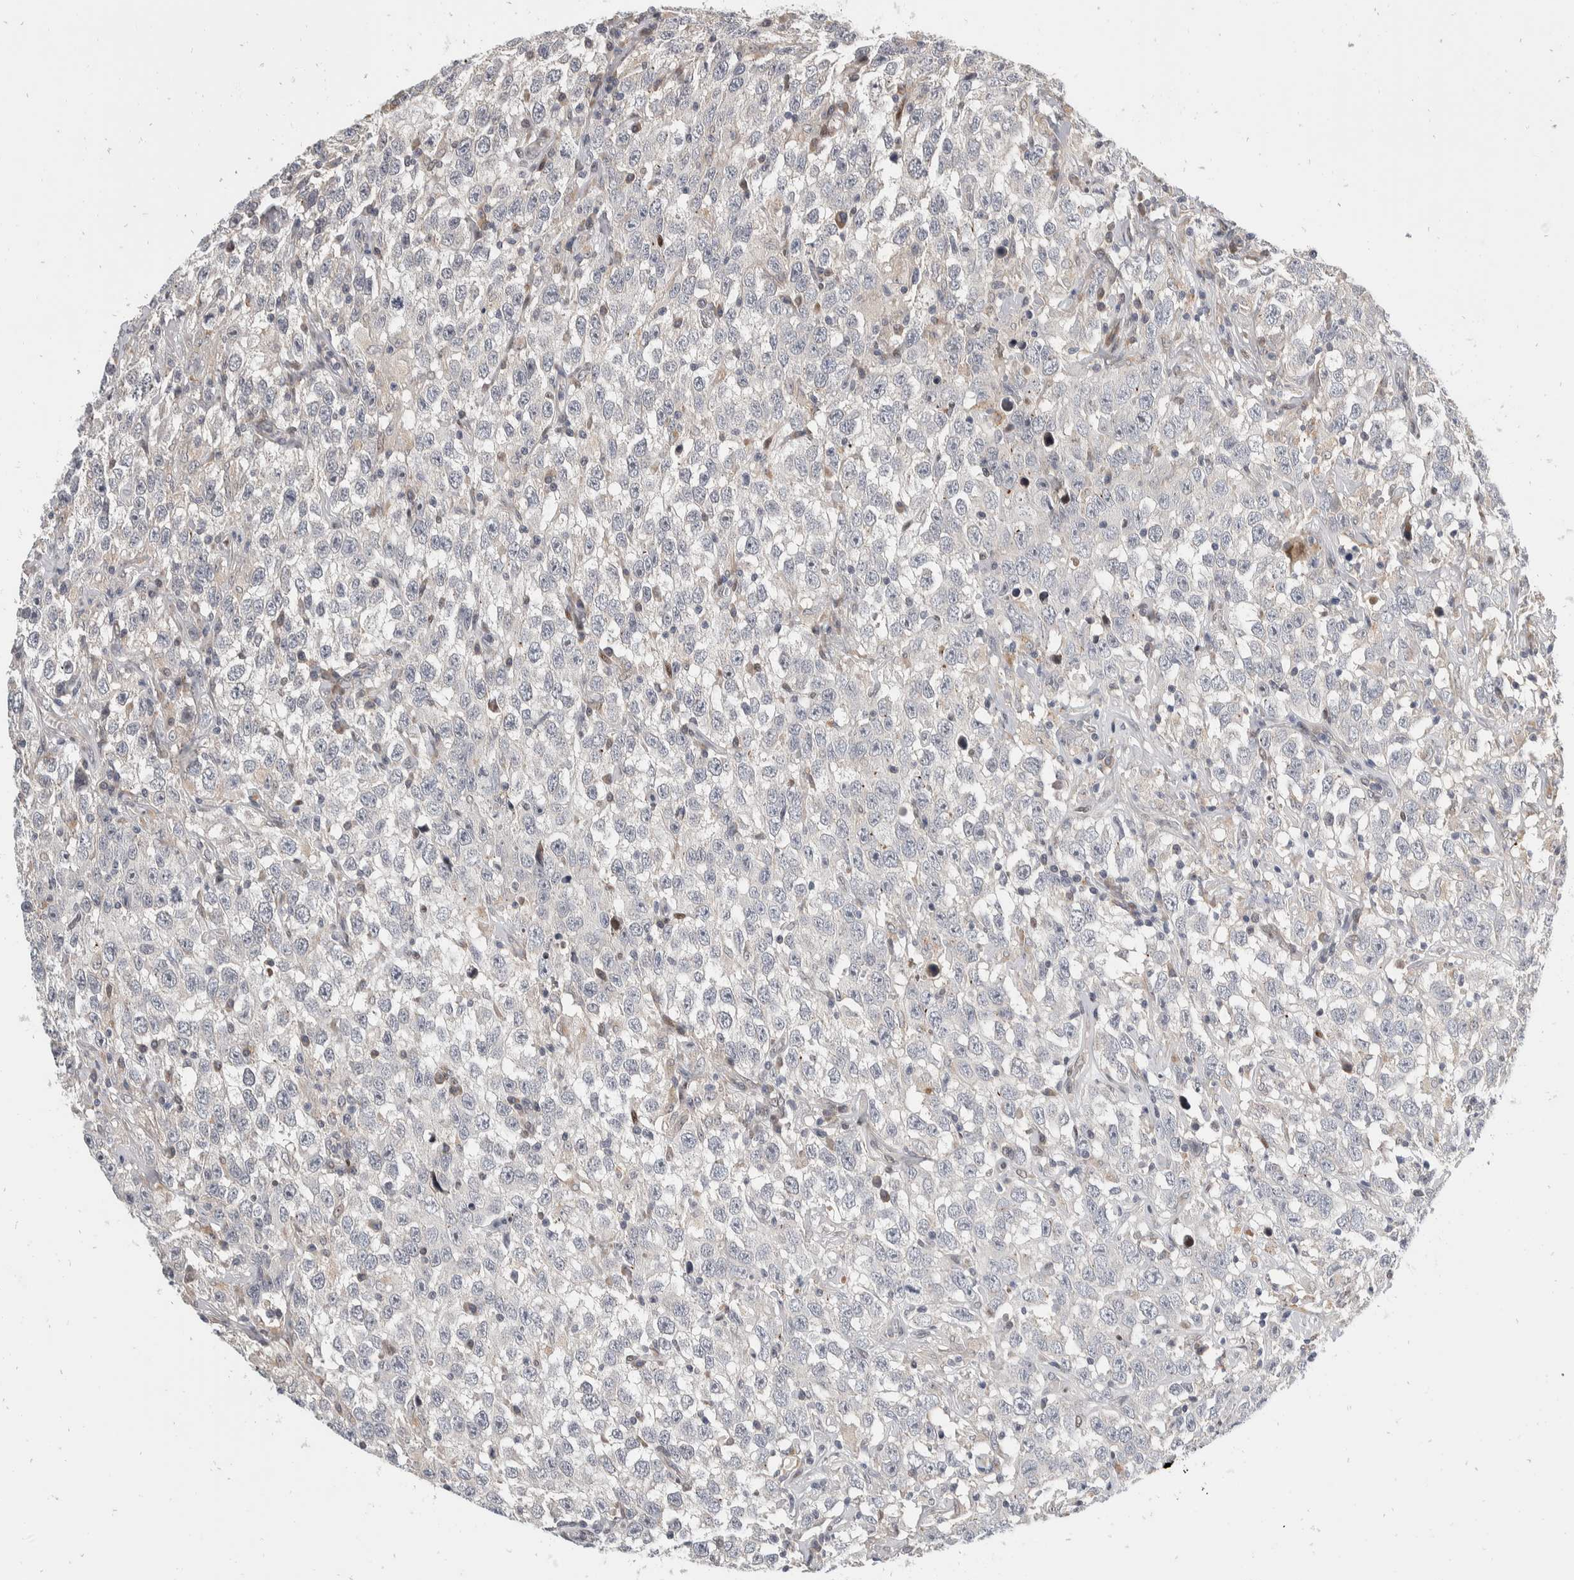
{"staining": {"intensity": "negative", "quantity": "none", "location": "none"}, "tissue": "testis cancer", "cell_type": "Tumor cells", "image_type": "cancer", "snomed": [{"axis": "morphology", "description": "Seminoma, NOS"}, {"axis": "topography", "description": "Testis"}], "caption": "There is no significant staining in tumor cells of seminoma (testis).", "gene": "ZNF703", "patient": {"sex": "male", "age": 41}}